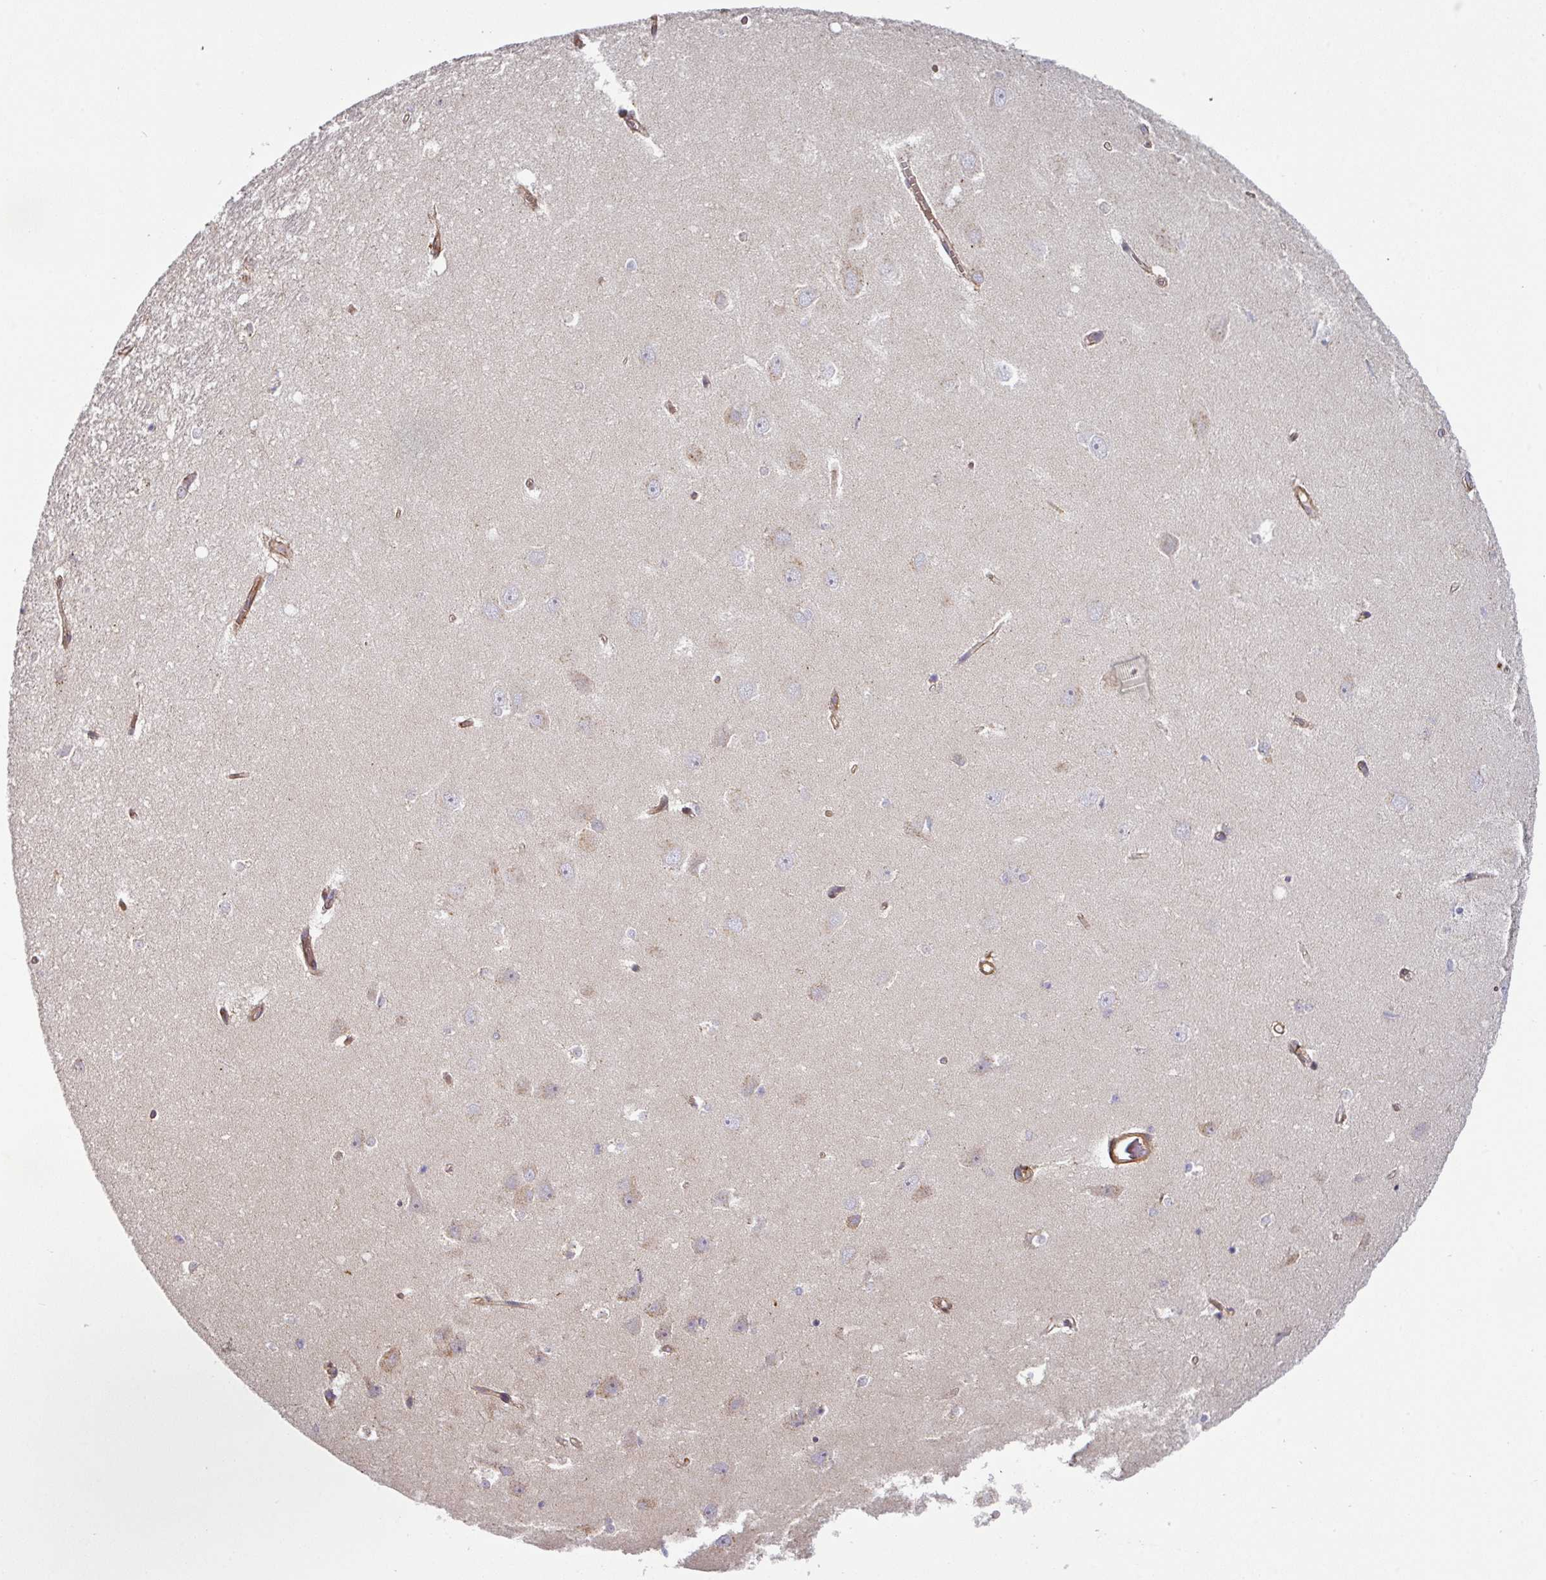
{"staining": {"intensity": "negative", "quantity": "none", "location": "none"}, "tissue": "hippocampus", "cell_type": "Glial cells", "image_type": "normal", "snomed": [{"axis": "morphology", "description": "Normal tissue, NOS"}, {"axis": "topography", "description": "Hippocampus"}], "caption": "This photomicrograph is of unremarkable hippocampus stained with IHC to label a protein in brown with the nuclei are counter-stained blue. There is no expression in glial cells.", "gene": "CASP2", "patient": {"sex": "female", "age": 64}}